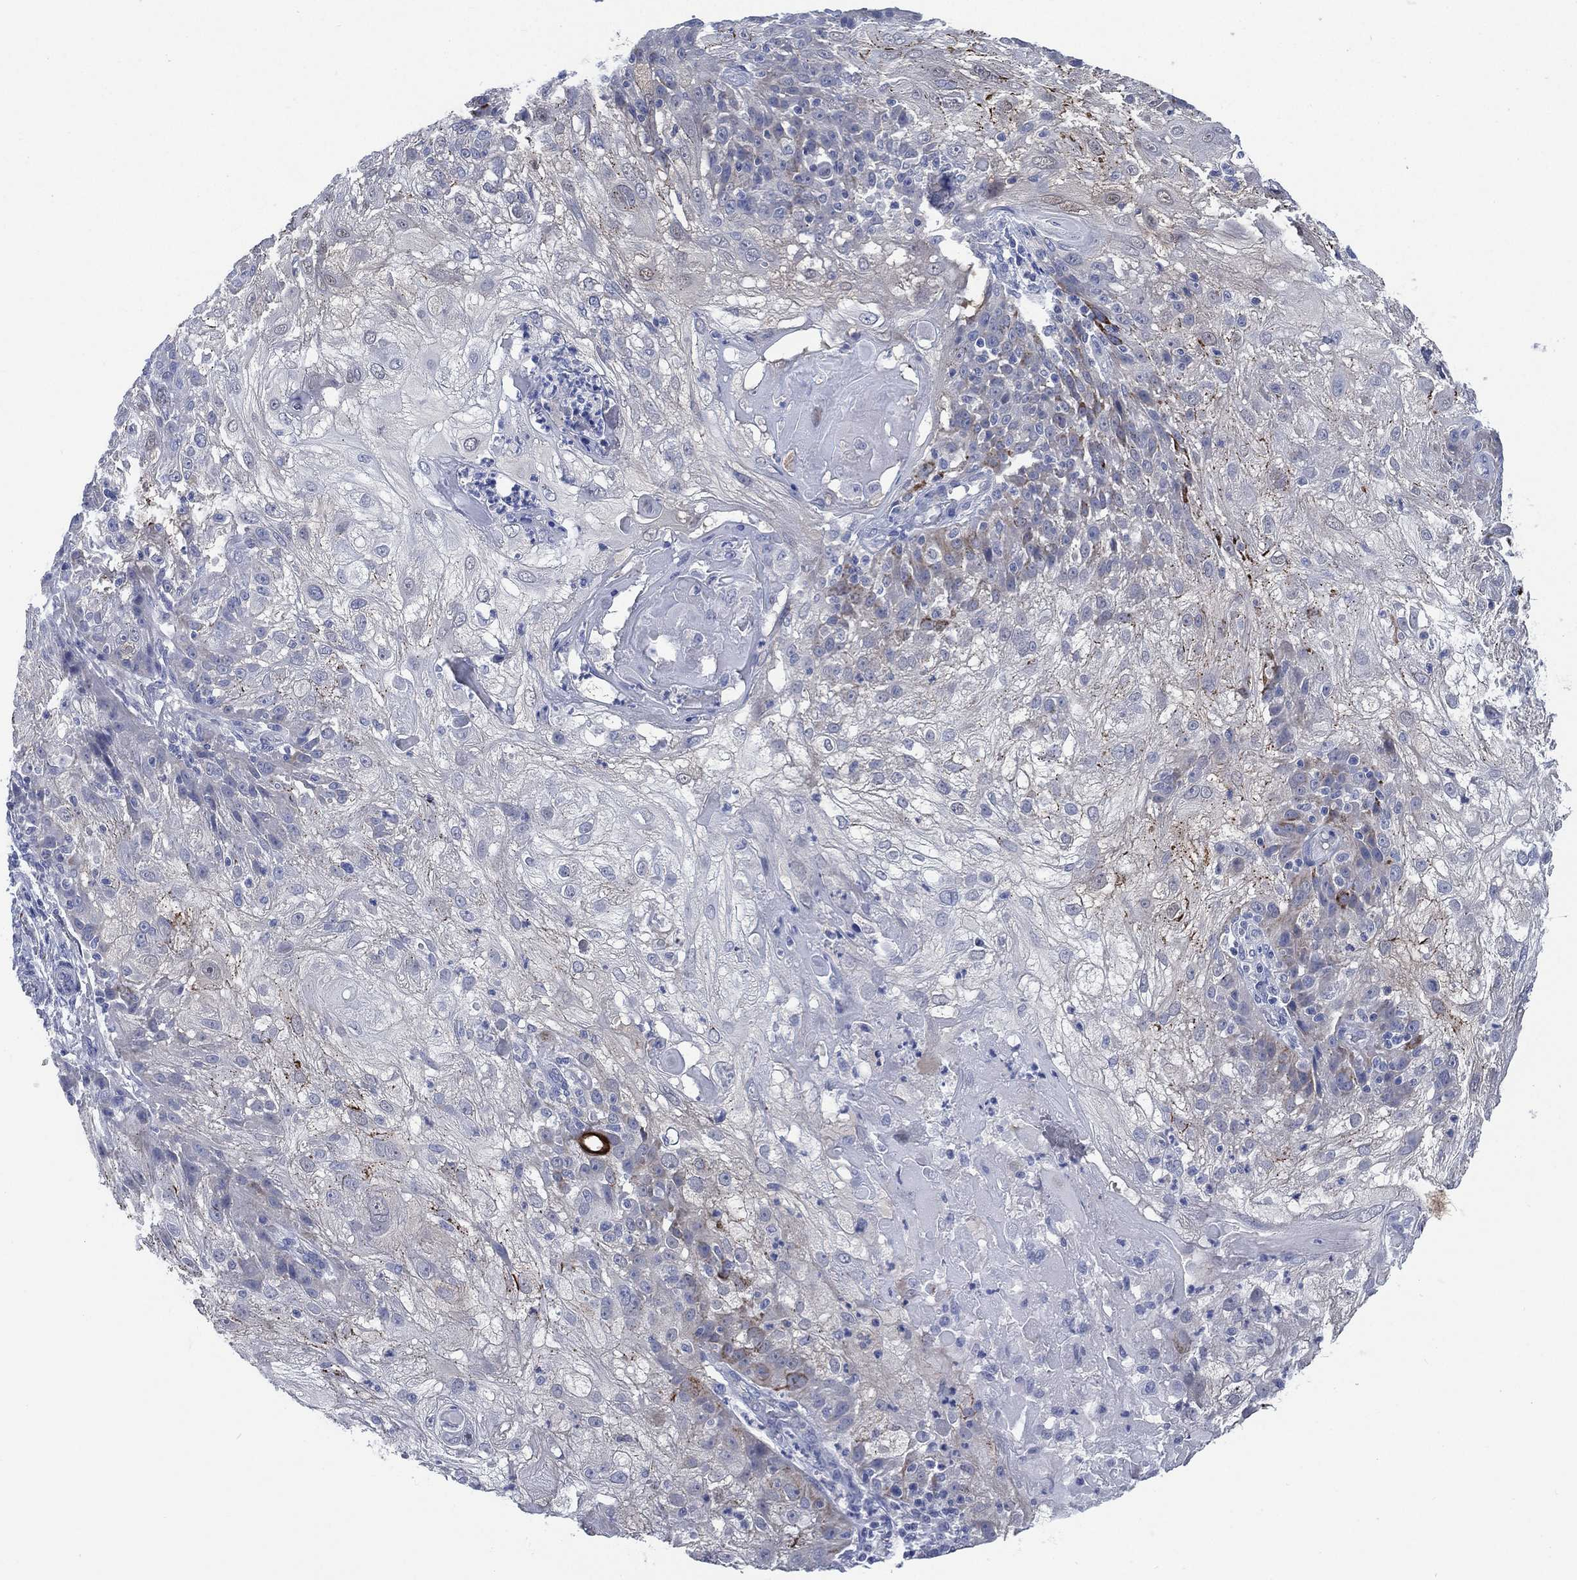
{"staining": {"intensity": "weak", "quantity": "<25%", "location": "cytoplasmic/membranous"}, "tissue": "skin cancer", "cell_type": "Tumor cells", "image_type": "cancer", "snomed": [{"axis": "morphology", "description": "Normal tissue, NOS"}, {"axis": "morphology", "description": "Squamous cell carcinoma, NOS"}, {"axis": "topography", "description": "Skin"}], "caption": "This is an immunohistochemistry image of human skin cancer (squamous cell carcinoma). There is no expression in tumor cells.", "gene": "C5orf46", "patient": {"sex": "female", "age": 83}}